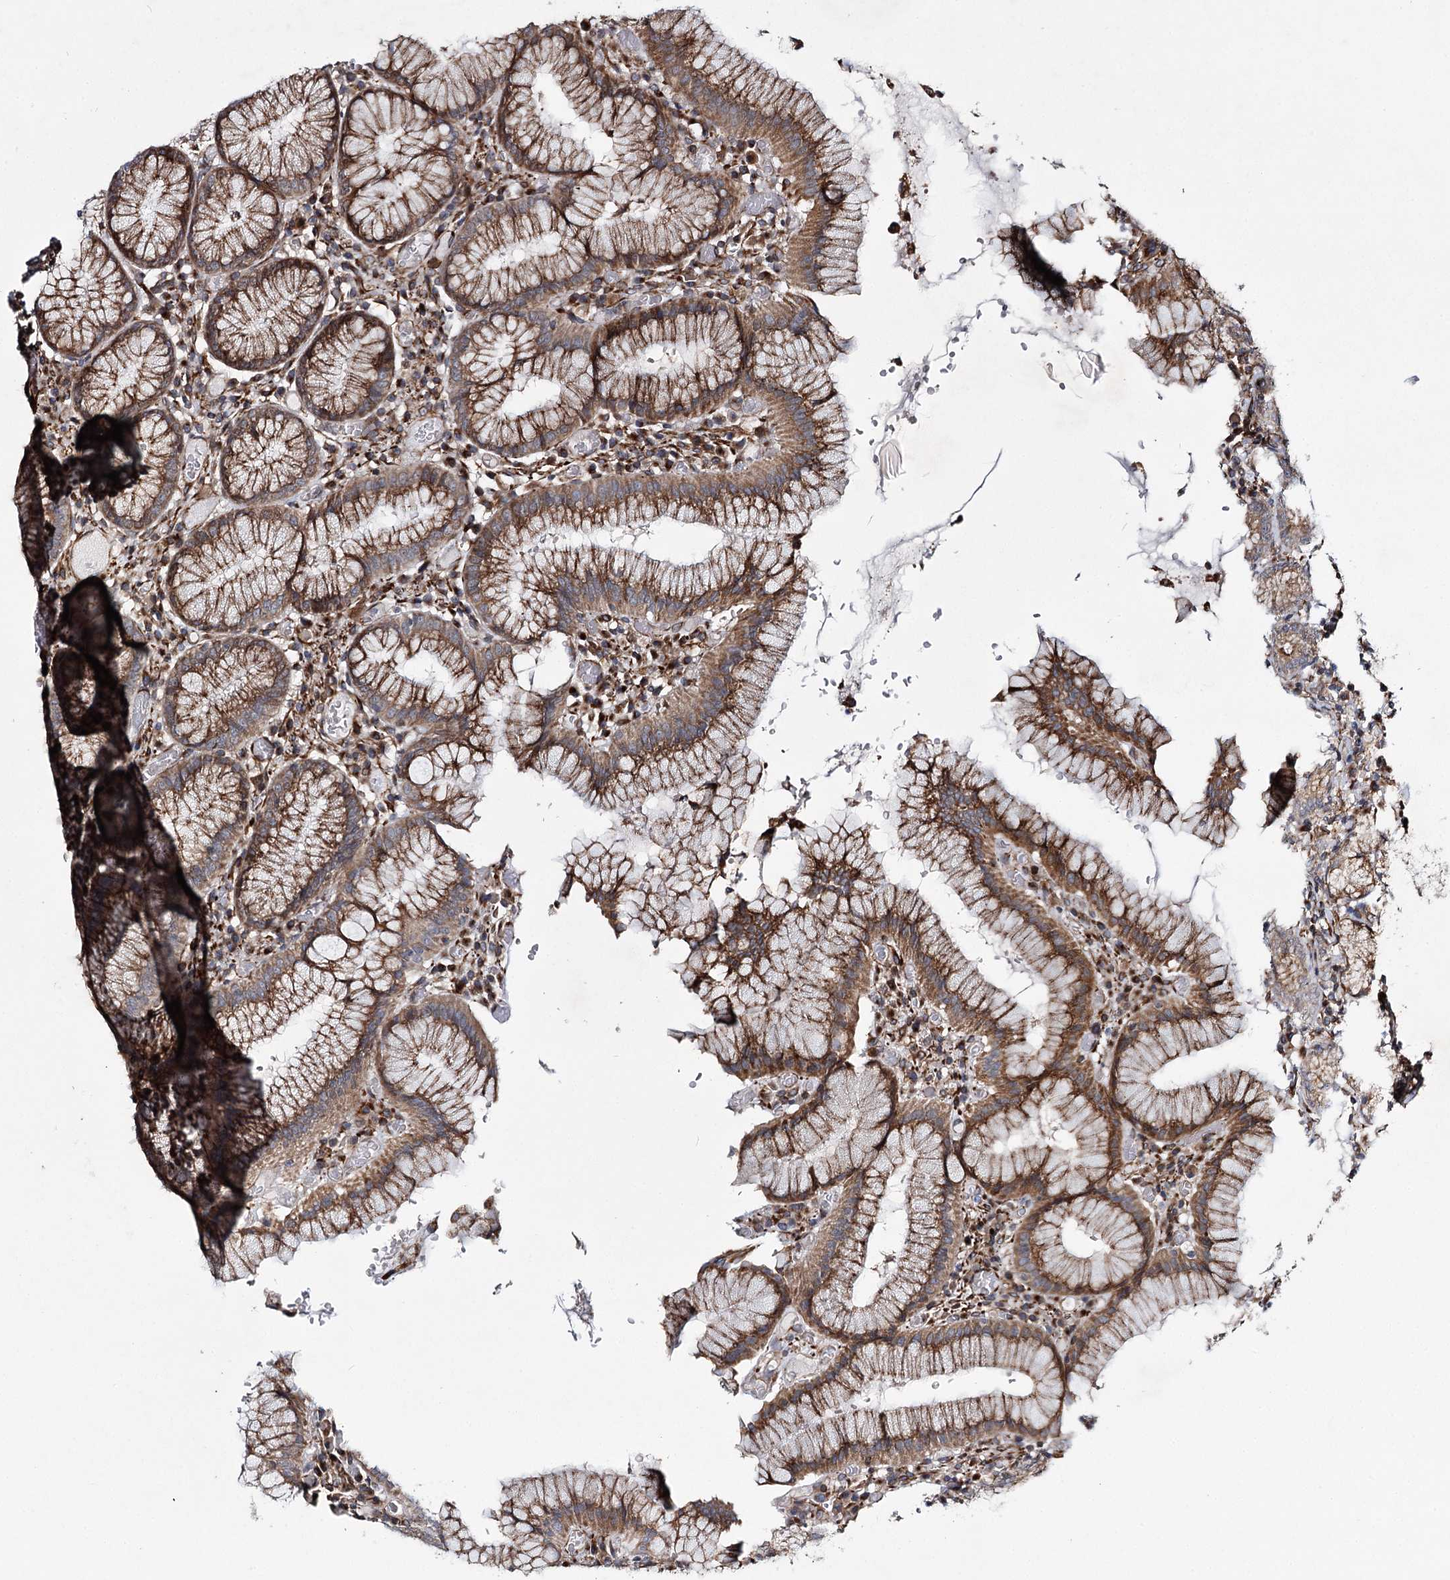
{"staining": {"intensity": "moderate", "quantity": ">75%", "location": "cytoplasmic/membranous"}, "tissue": "stomach", "cell_type": "Glandular cells", "image_type": "normal", "snomed": [{"axis": "morphology", "description": "Normal tissue, NOS"}, {"axis": "topography", "description": "Stomach"}], "caption": "Normal stomach reveals moderate cytoplasmic/membranous positivity in about >75% of glandular cells.", "gene": "DPEP2", "patient": {"sex": "male", "age": 55}}